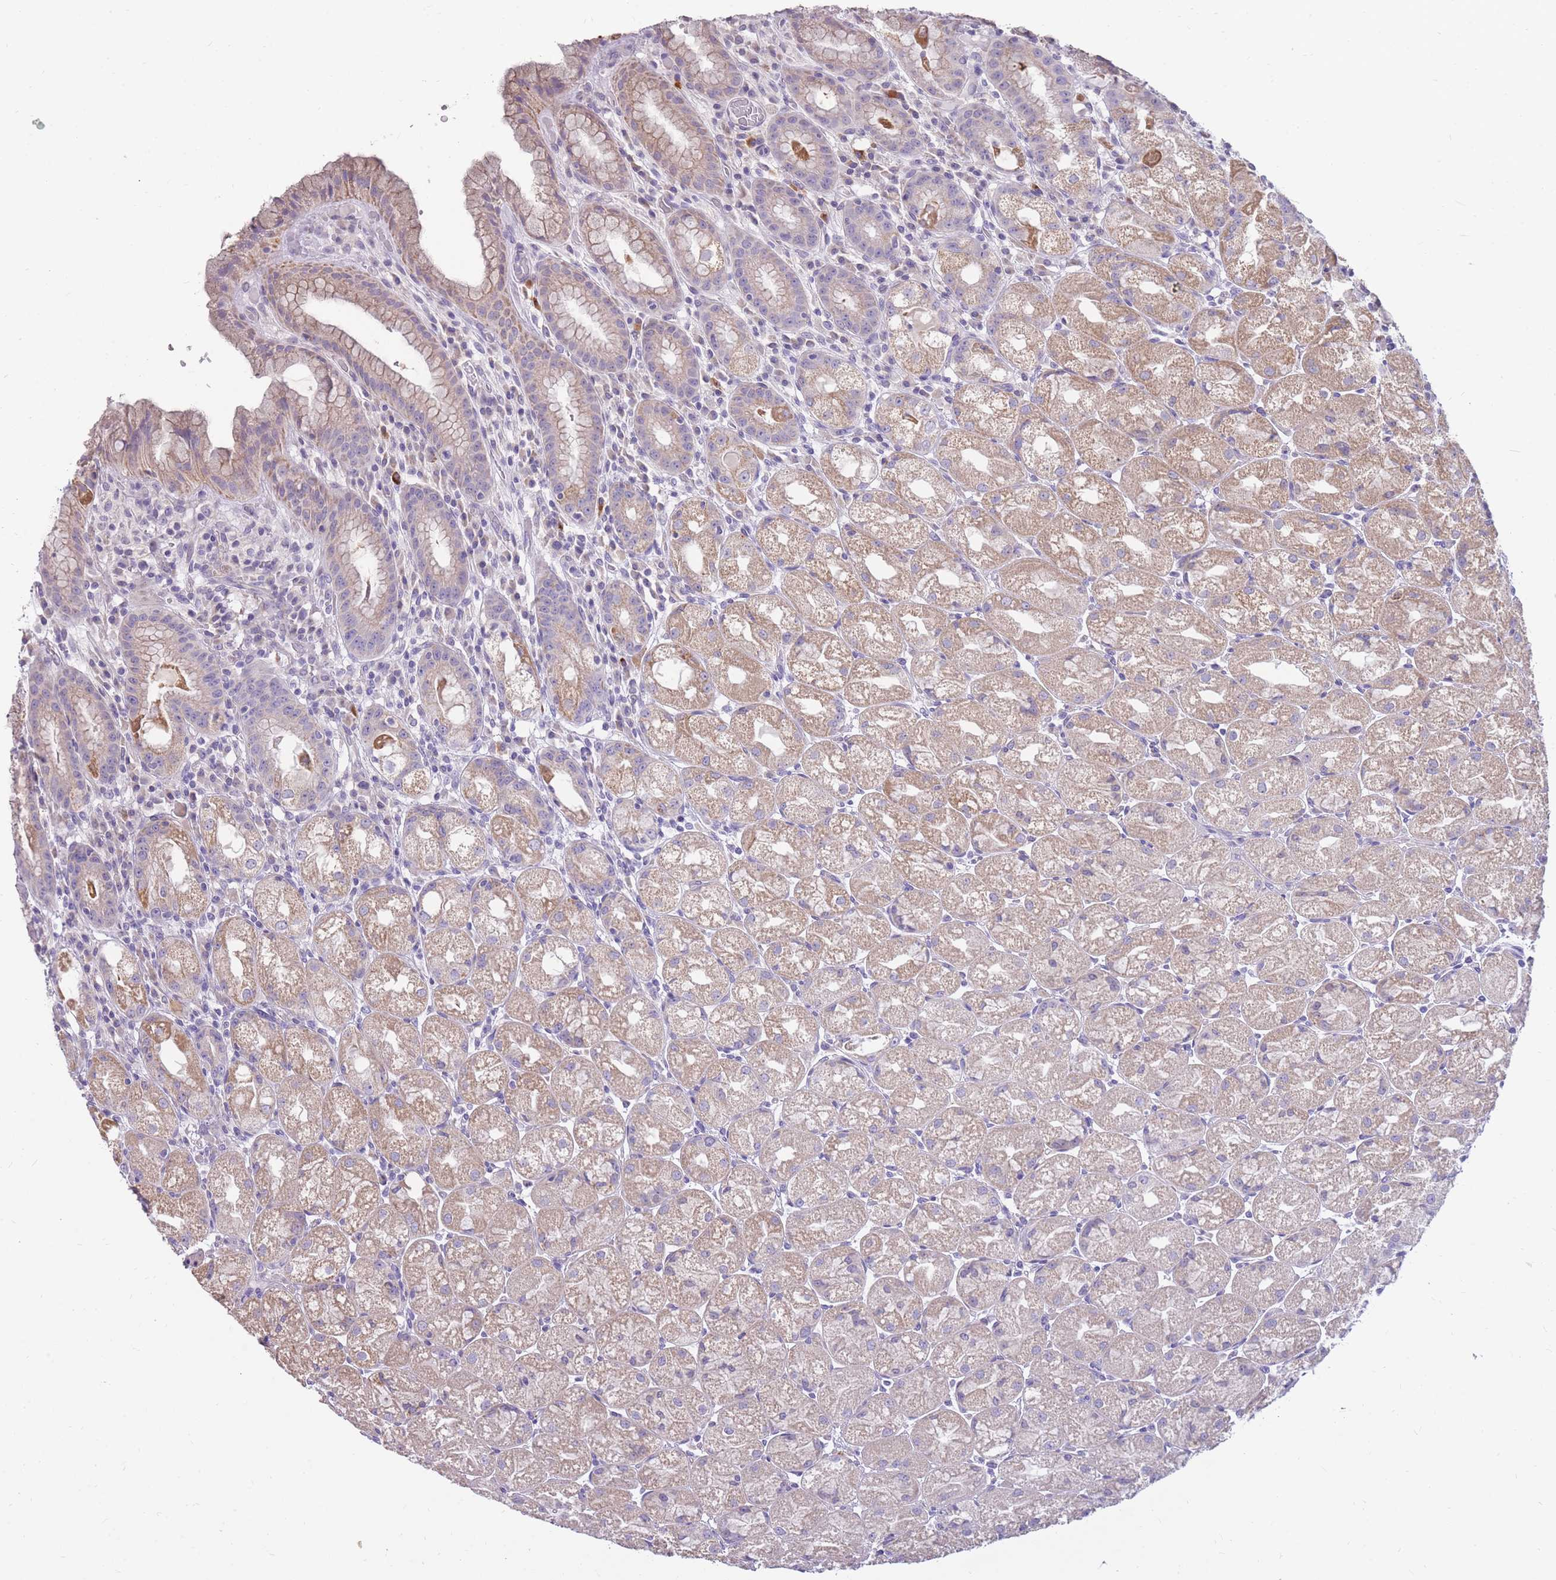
{"staining": {"intensity": "moderate", "quantity": ">75%", "location": "cytoplasmic/membranous"}, "tissue": "stomach", "cell_type": "Glandular cells", "image_type": "normal", "snomed": [{"axis": "morphology", "description": "Normal tissue, NOS"}, {"axis": "topography", "description": "Stomach, upper"}], "caption": "High-magnification brightfield microscopy of unremarkable stomach stained with DAB (3,3'-diaminobenzidine) (brown) and counterstained with hematoxylin (blue). glandular cells exhibit moderate cytoplasmic/membranous expression is appreciated in approximately>75% of cells. The staining is performed using DAB brown chromogen to label protein expression. The nuclei are counter-stained blue using hematoxylin.", "gene": "RNF170", "patient": {"sex": "male", "age": 52}}